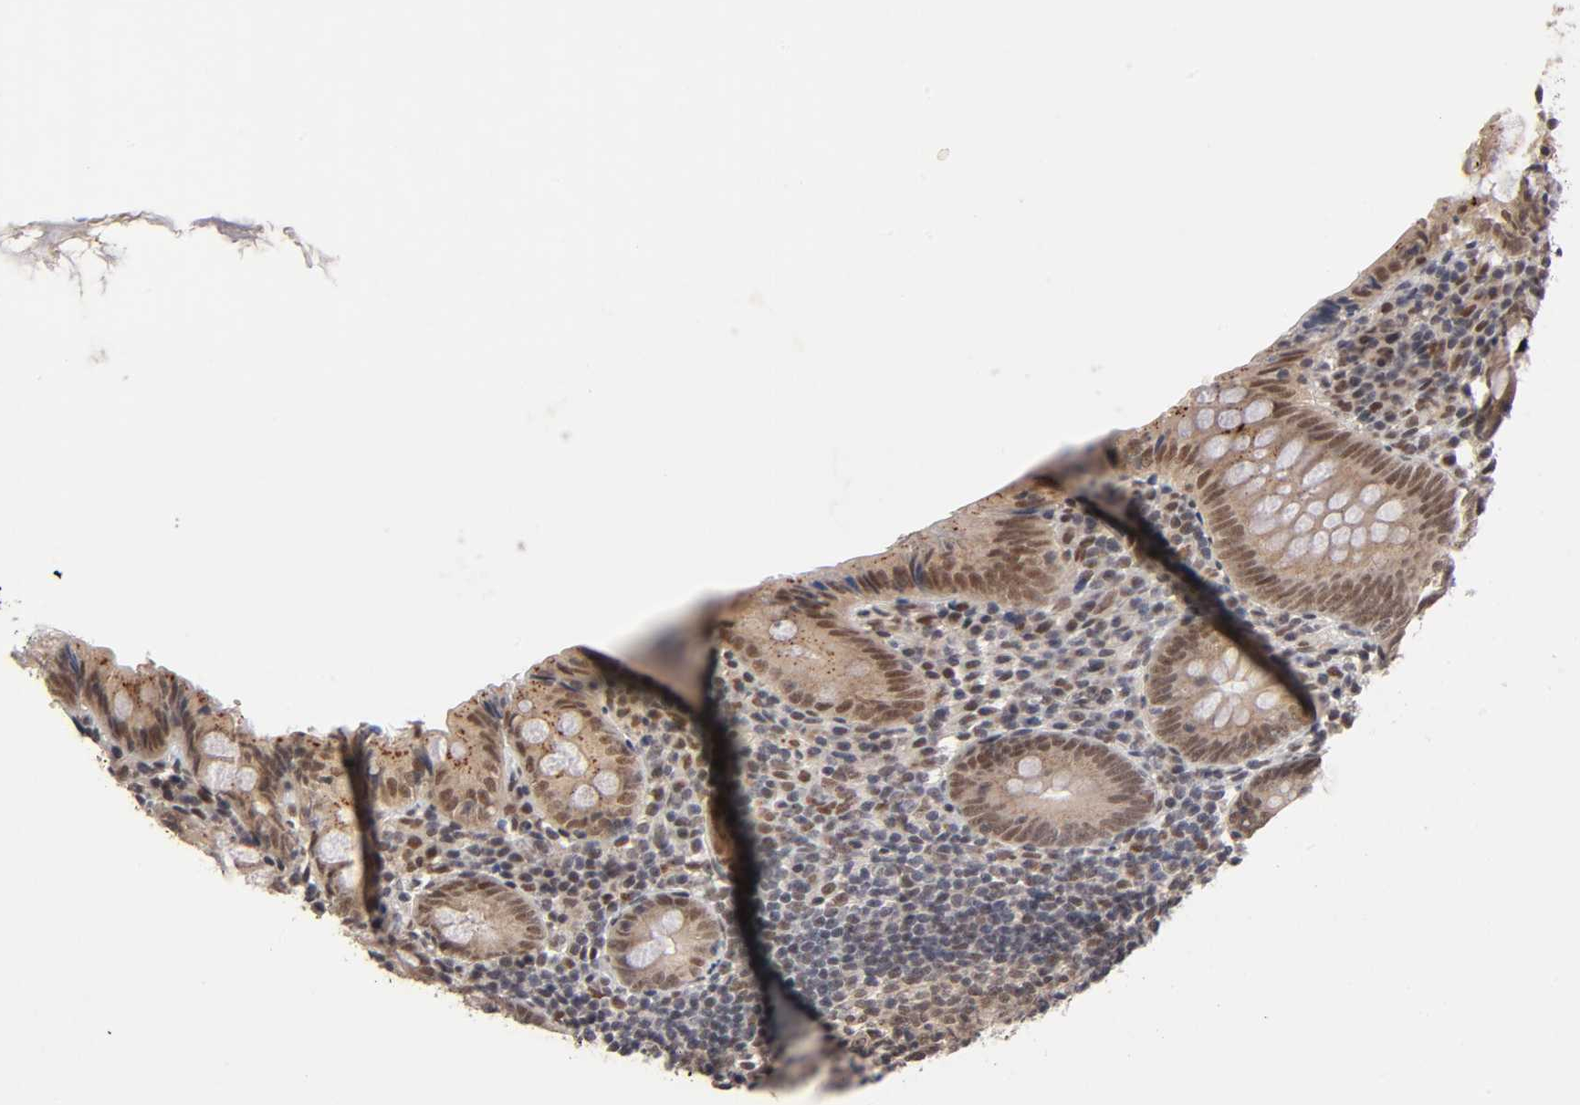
{"staining": {"intensity": "moderate", "quantity": ">75%", "location": "cytoplasmic/membranous,nuclear"}, "tissue": "appendix", "cell_type": "Glandular cells", "image_type": "normal", "snomed": [{"axis": "morphology", "description": "Normal tissue, NOS"}, {"axis": "topography", "description": "Appendix"}], "caption": "Approximately >75% of glandular cells in normal appendix demonstrate moderate cytoplasmic/membranous,nuclear protein staining as visualized by brown immunohistochemical staining.", "gene": "EP300", "patient": {"sex": "female", "age": 10}}